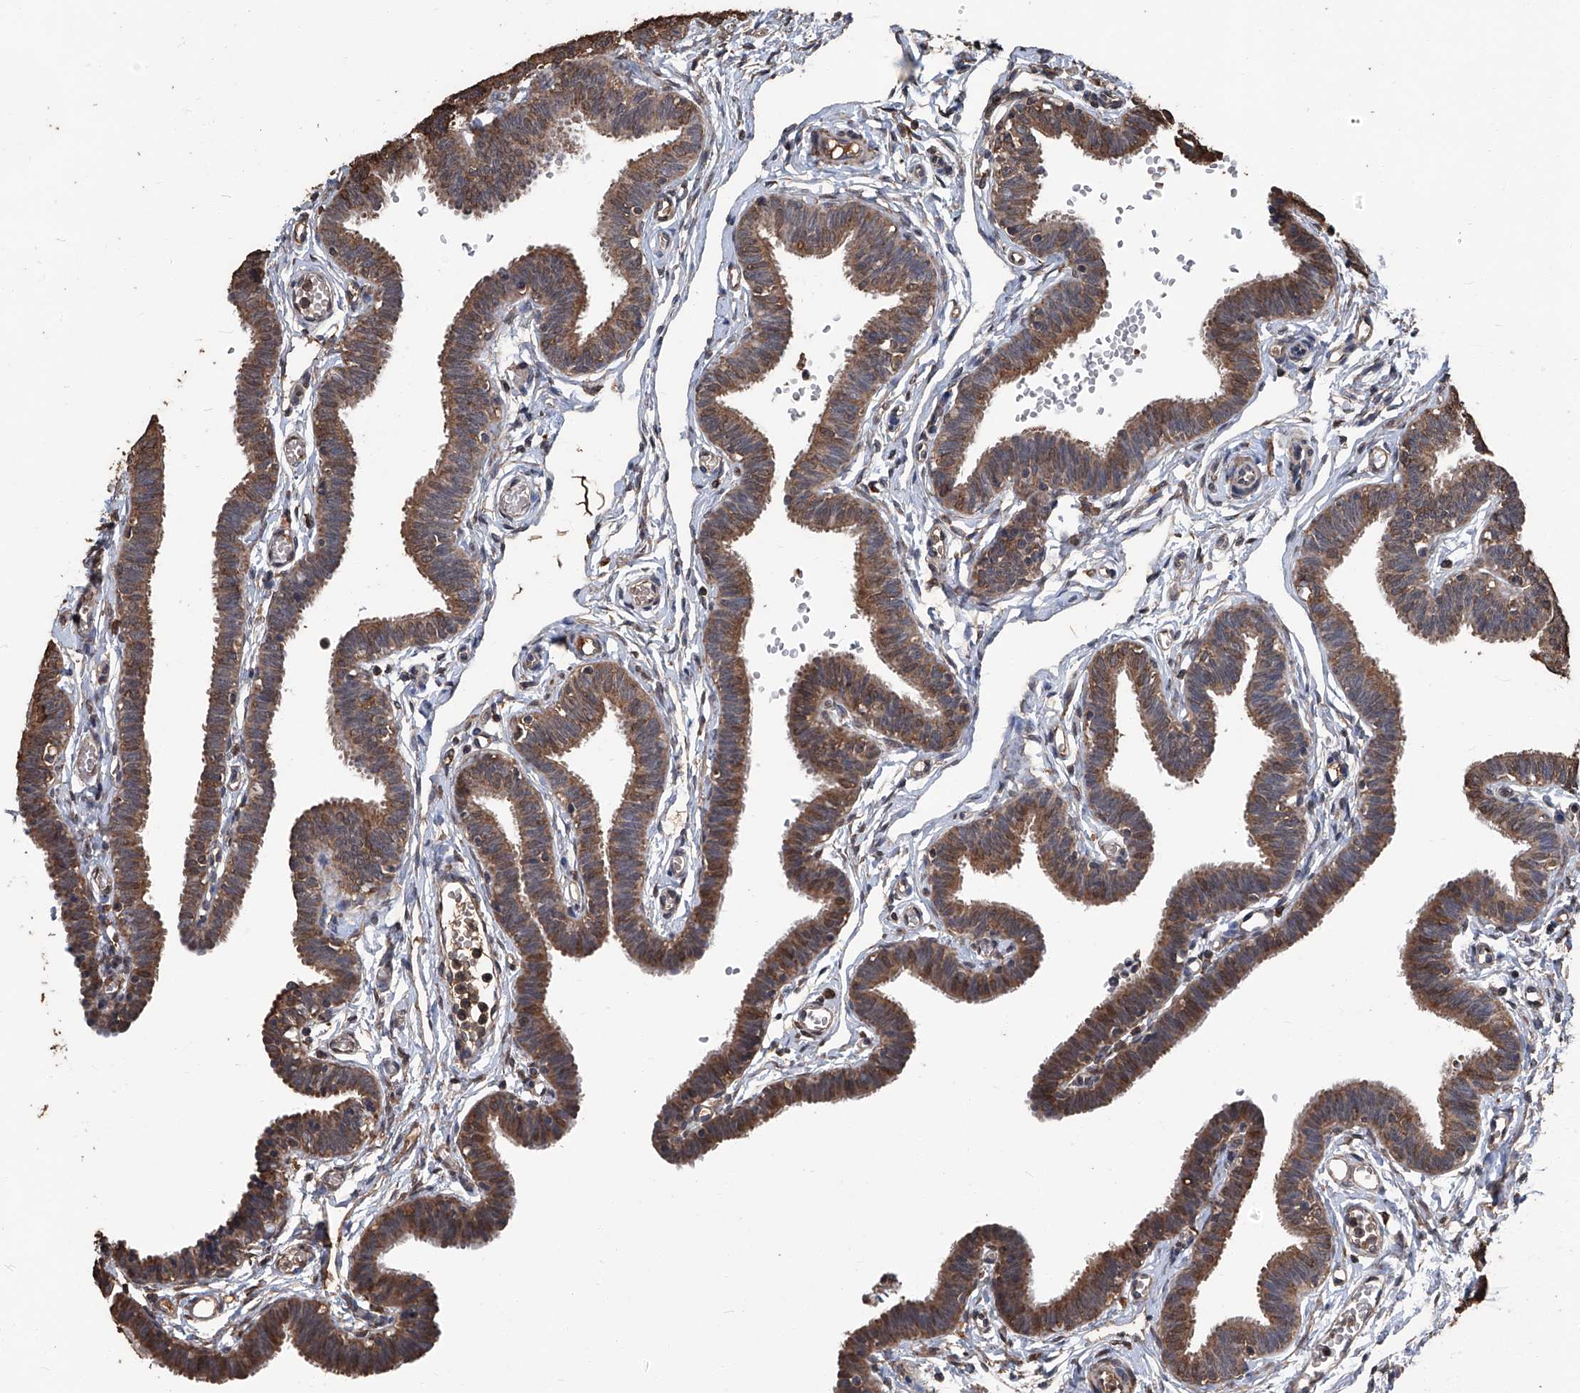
{"staining": {"intensity": "moderate", "quantity": ">75%", "location": "cytoplasmic/membranous"}, "tissue": "fallopian tube", "cell_type": "Glandular cells", "image_type": "normal", "snomed": [{"axis": "morphology", "description": "Normal tissue, NOS"}, {"axis": "topography", "description": "Fallopian tube"}, {"axis": "topography", "description": "Ovary"}], "caption": "Glandular cells reveal medium levels of moderate cytoplasmic/membranous staining in approximately >75% of cells in unremarkable fallopian tube.", "gene": "STARD7", "patient": {"sex": "female", "age": 23}}